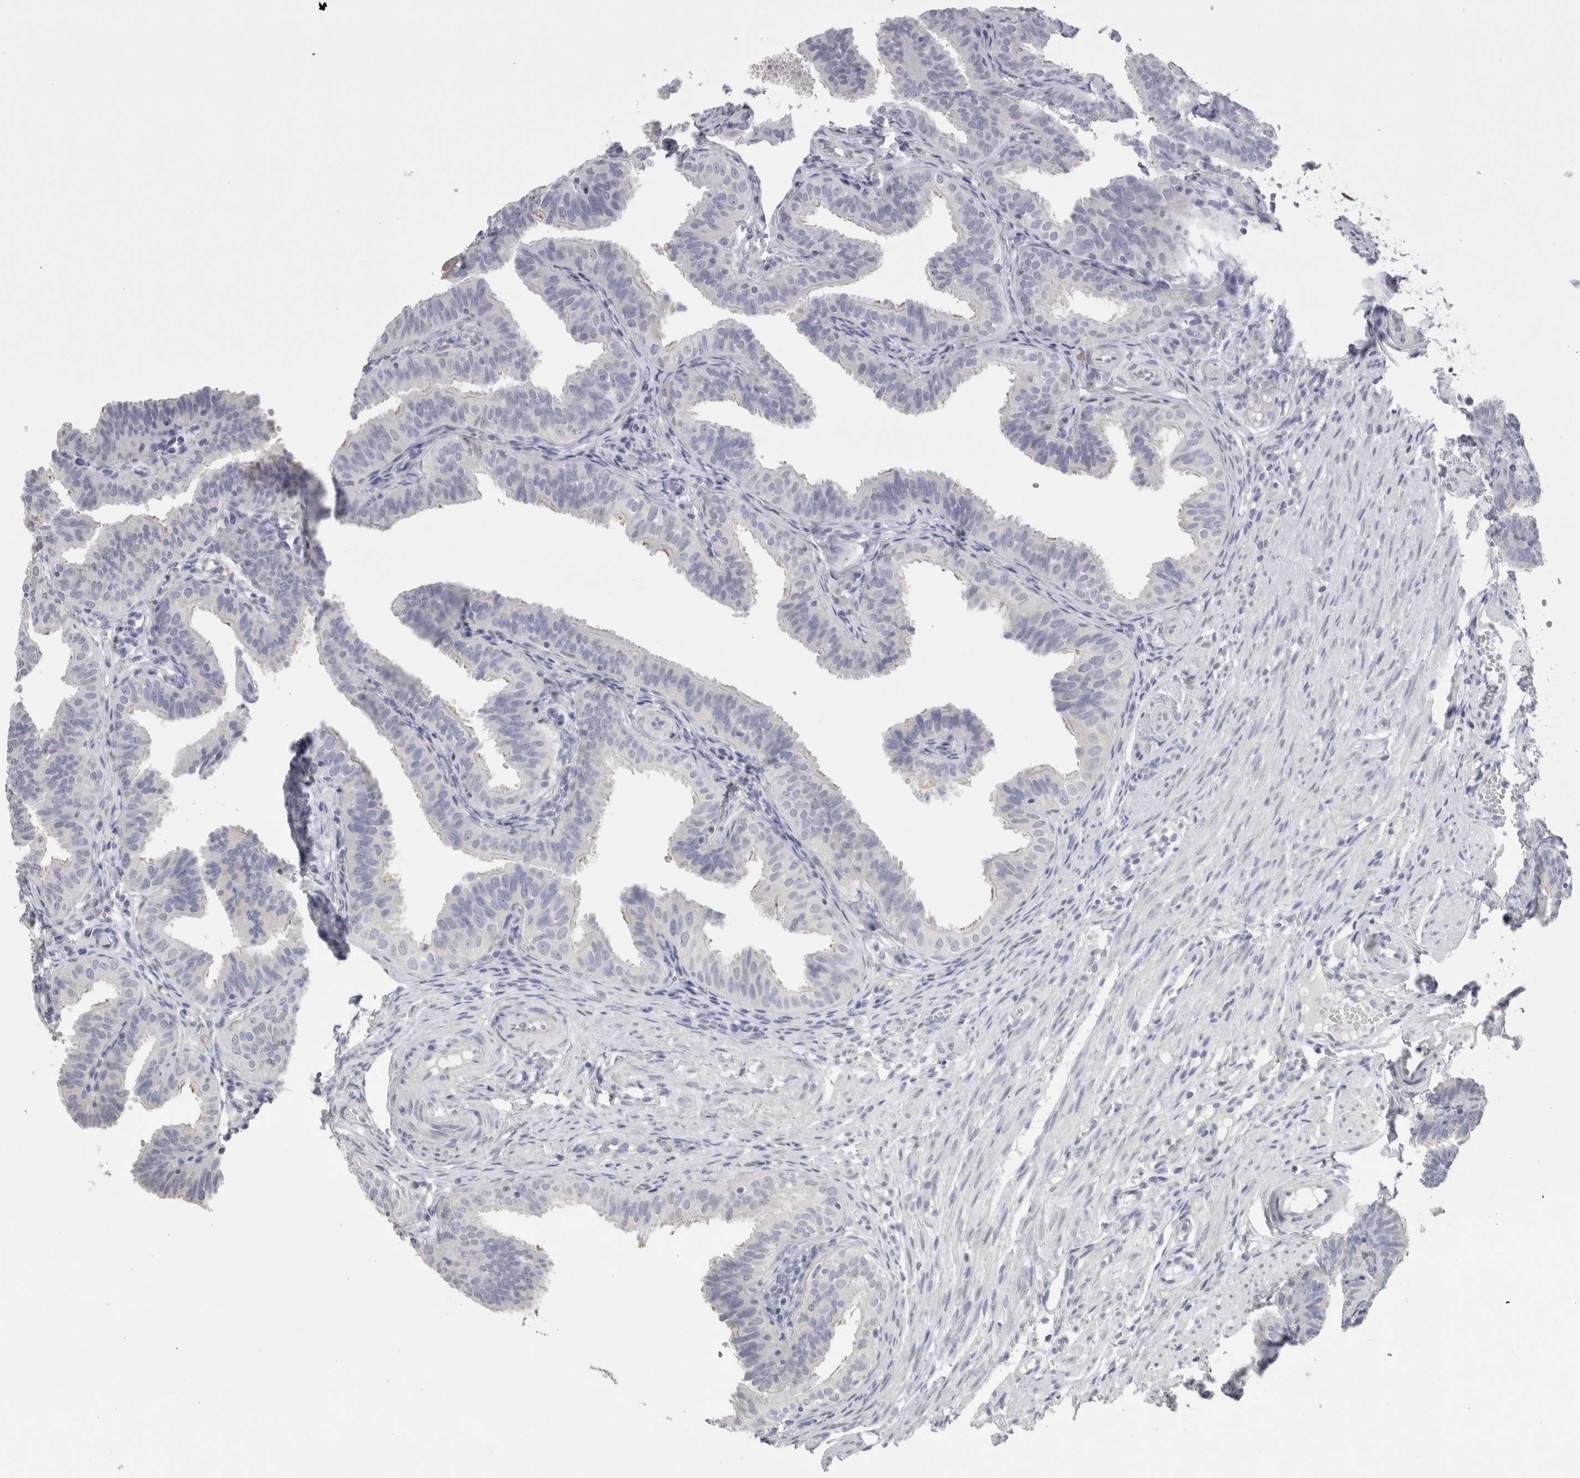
{"staining": {"intensity": "negative", "quantity": "none", "location": "none"}, "tissue": "fallopian tube", "cell_type": "Glandular cells", "image_type": "normal", "snomed": [{"axis": "morphology", "description": "Normal tissue, NOS"}, {"axis": "topography", "description": "Fallopian tube"}], "caption": "Immunohistochemistry photomicrograph of unremarkable fallopian tube: fallopian tube stained with DAB (3,3'-diaminobenzidine) shows no significant protein staining in glandular cells.", "gene": "SUCNR1", "patient": {"sex": "female", "age": 35}}